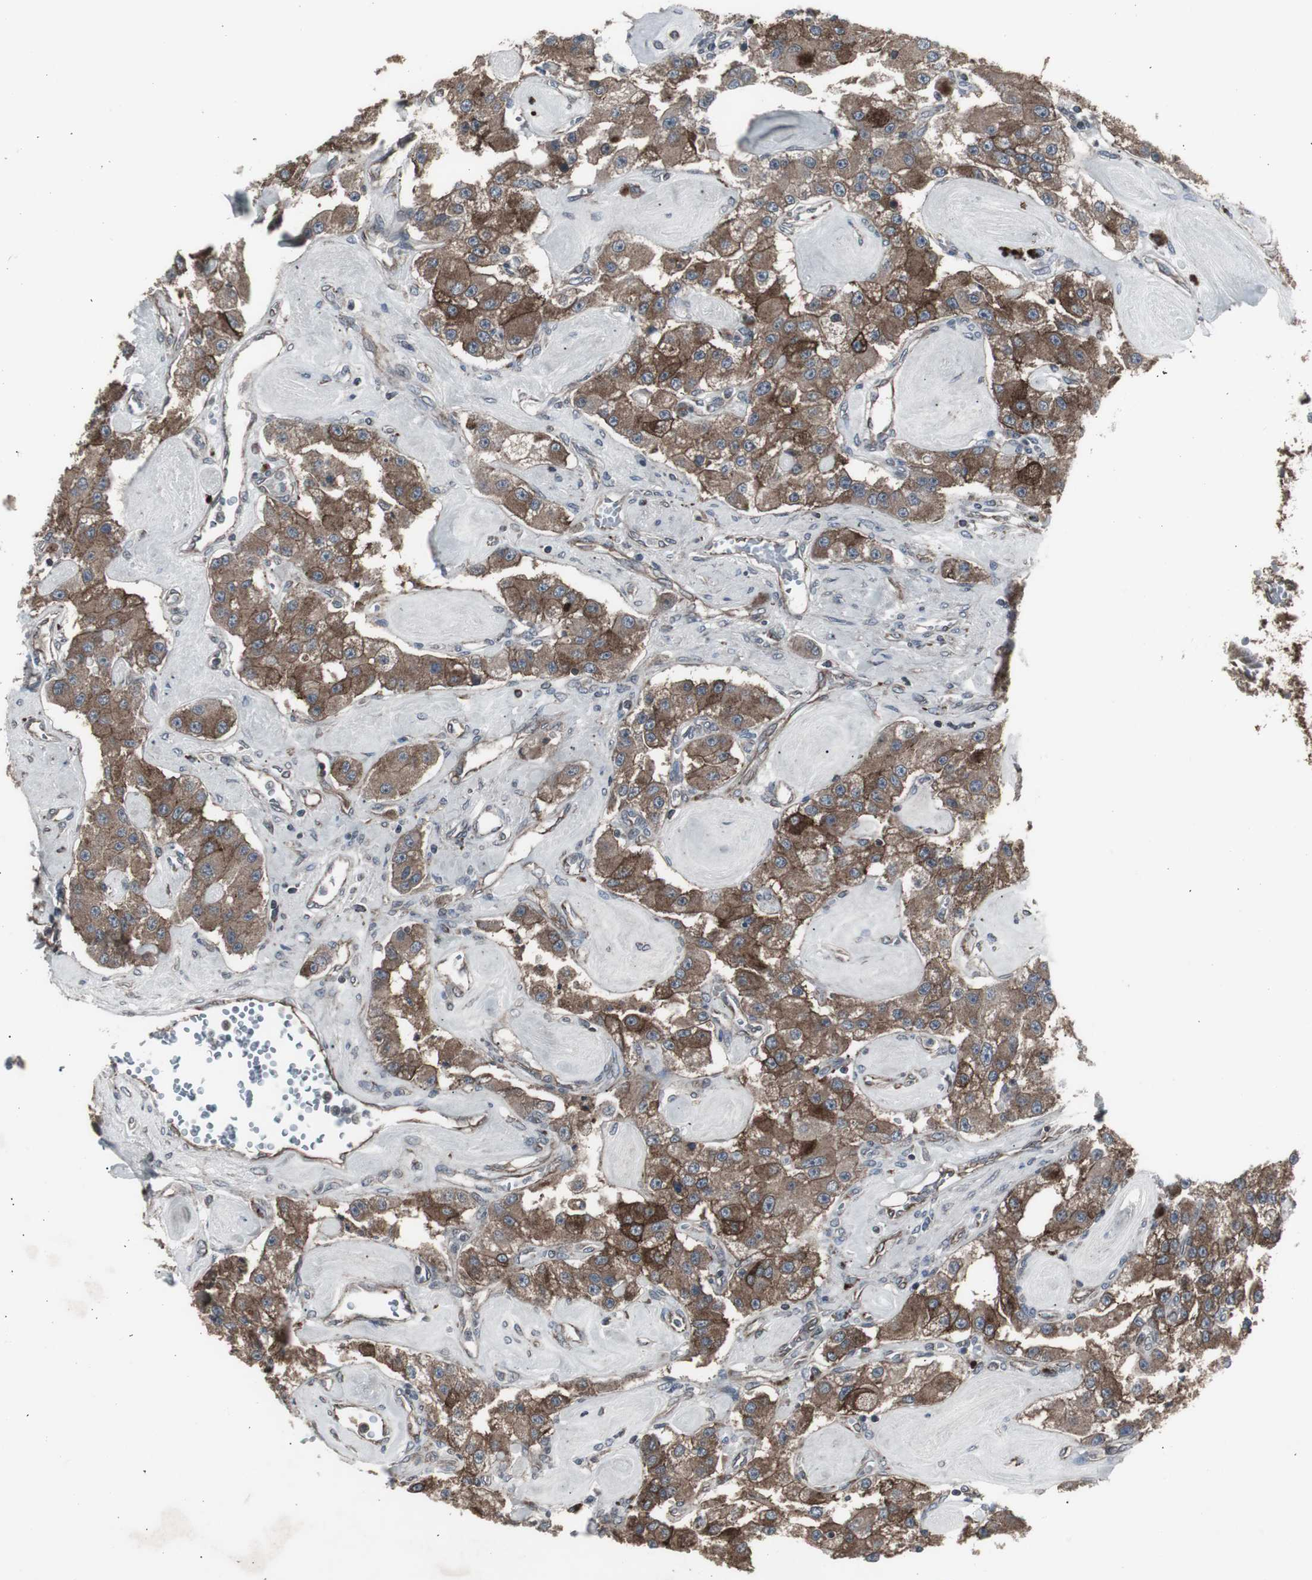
{"staining": {"intensity": "moderate", "quantity": ">75%", "location": "cytoplasmic/membranous"}, "tissue": "carcinoid", "cell_type": "Tumor cells", "image_type": "cancer", "snomed": [{"axis": "morphology", "description": "Carcinoid, malignant, NOS"}, {"axis": "topography", "description": "Pancreas"}], "caption": "Carcinoid (malignant) stained with a protein marker exhibits moderate staining in tumor cells.", "gene": "SSTR2", "patient": {"sex": "male", "age": 41}}